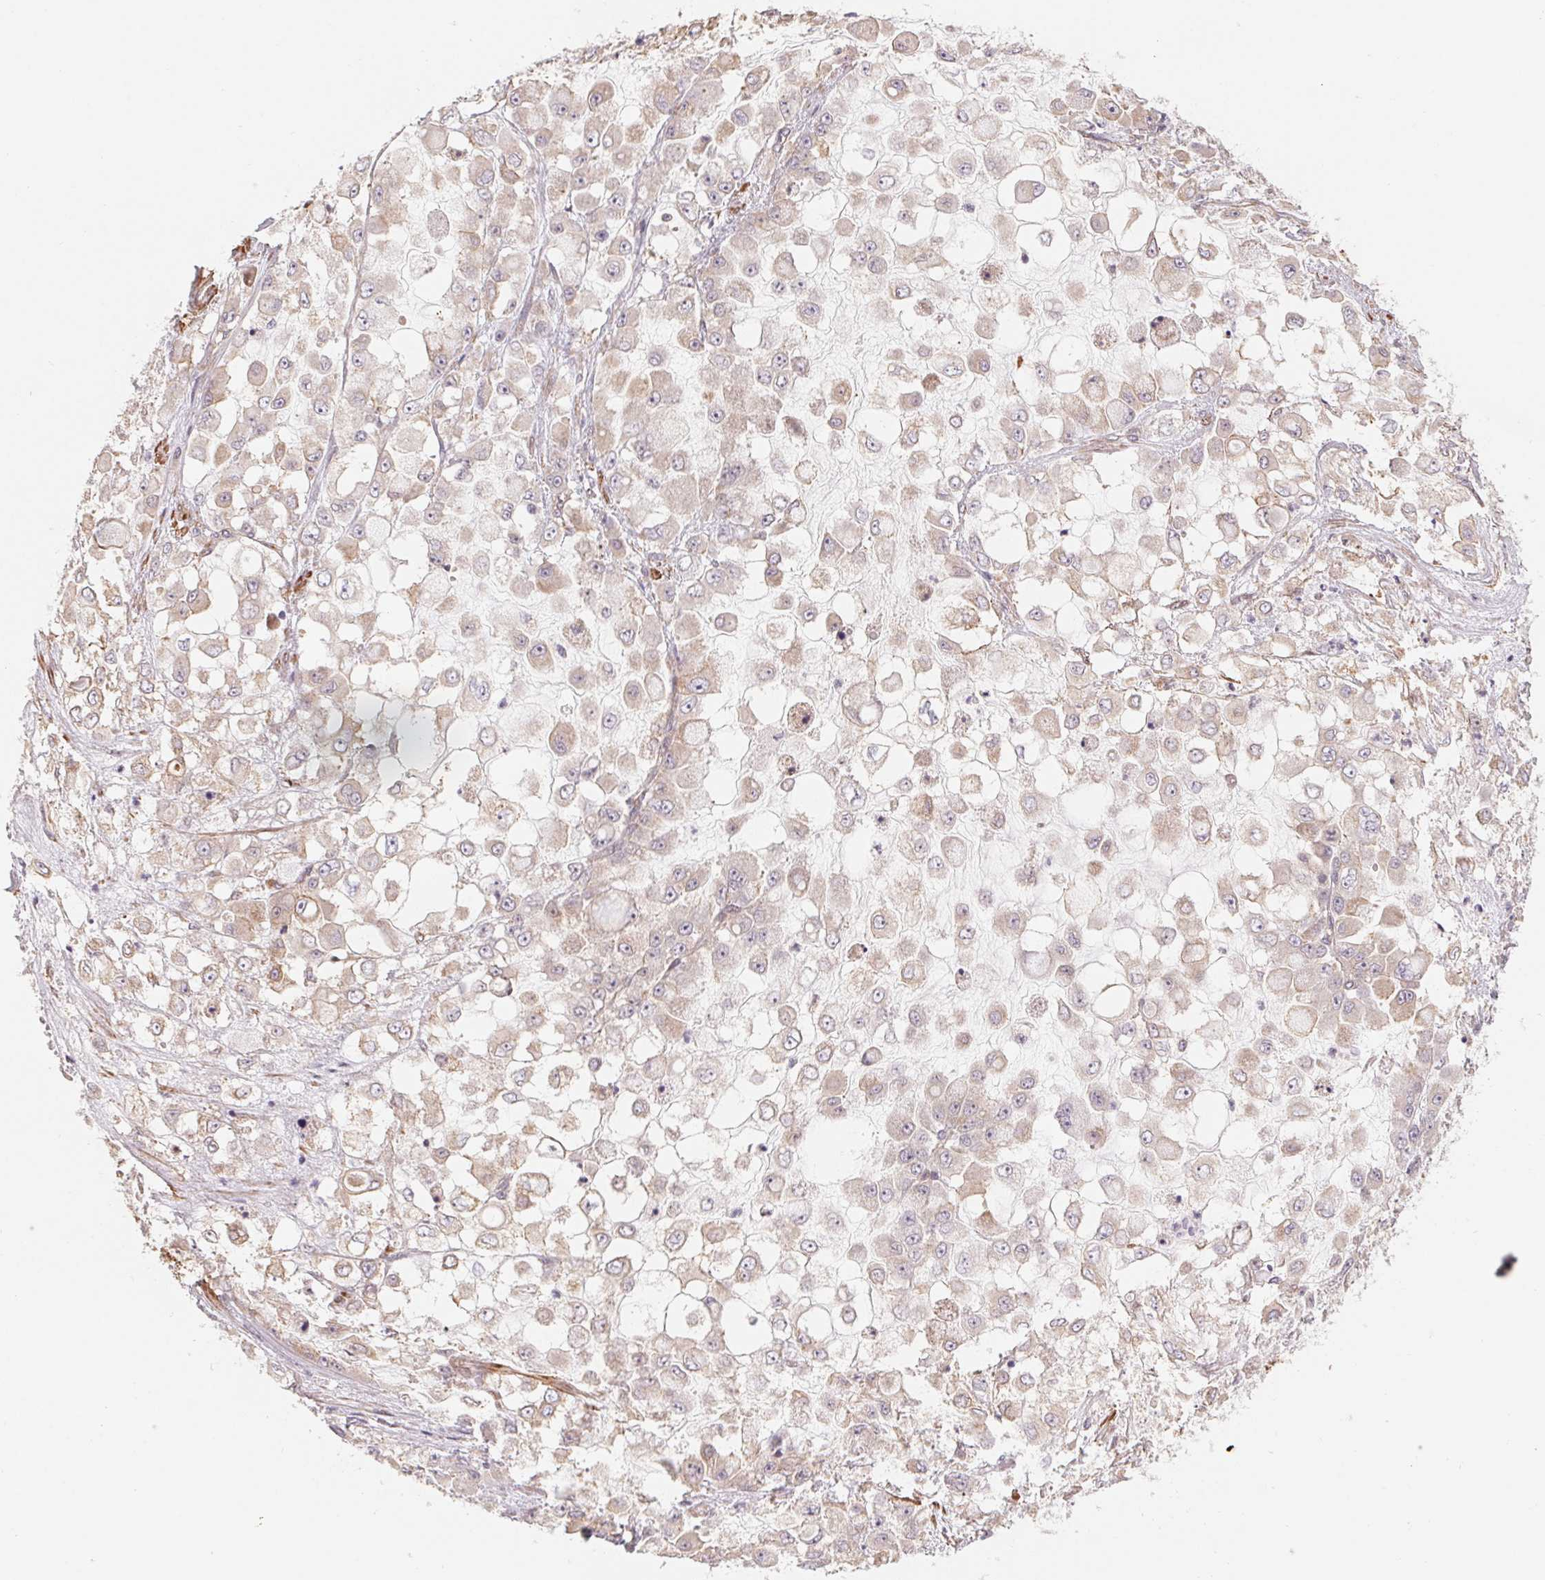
{"staining": {"intensity": "weak", "quantity": "25%-75%", "location": "cytoplasmic/membranous"}, "tissue": "stomach cancer", "cell_type": "Tumor cells", "image_type": "cancer", "snomed": [{"axis": "morphology", "description": "Adenocarcinoma, NOS"}, {"axis": "topography", "description": "Stomach"}], "caption": "Immunohistochemistry photomicrograph of human stomach cancer stained for a protein (brown), which displays low levels of weak cytoplasmic/membranous expression in approximately 25%-75% of tumor cells.", "gene": "CCDC112", "patient": {"sex": "female", "age": 76}}